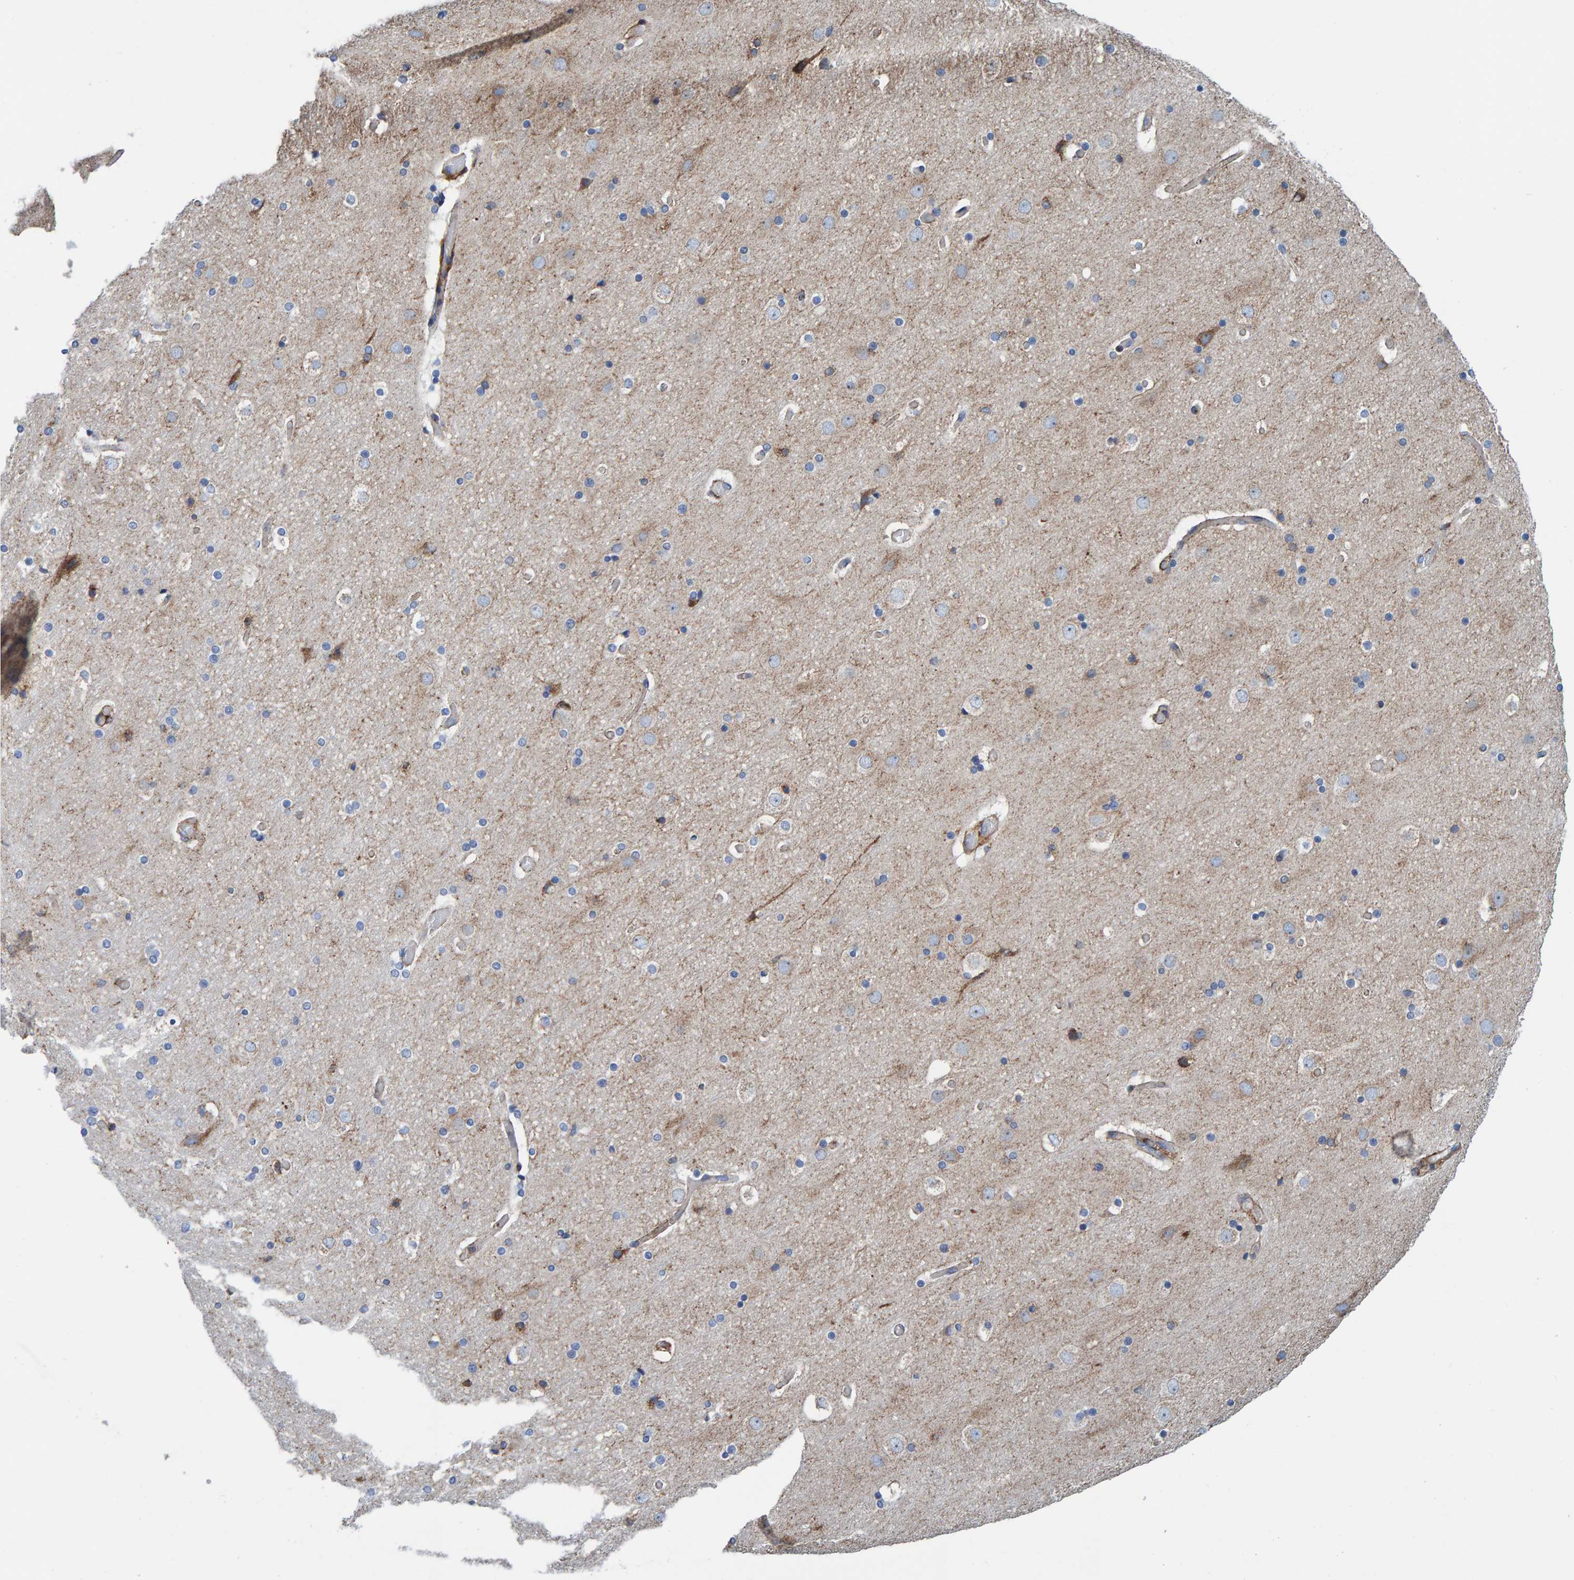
{"staining": {"intensity": "weak", "quantity": ">75%", "location": "cytoplasmic/membranous"}, "tissue": "cerebral cortex", "cell_type": "Endothelial cells", "image_type": "normal", "snomed": [{"axis": "morphology", "description": "Normal tissue, NOS"}, {"axis": "topography", "description": "Cerebral cortex"}], "caption": "Protein expression analysis of normal human cerebral cortex reveals weak cytoplasmic/membranous positivity in approximately >75% of endothelial cells. The protein of interest is stained brown, and the nuclei are stained in blue (DAB IHC with brightfield microscopy, high magnification).", "gene": "LRP1", "patient": {"sex": "male", "age": 57}}